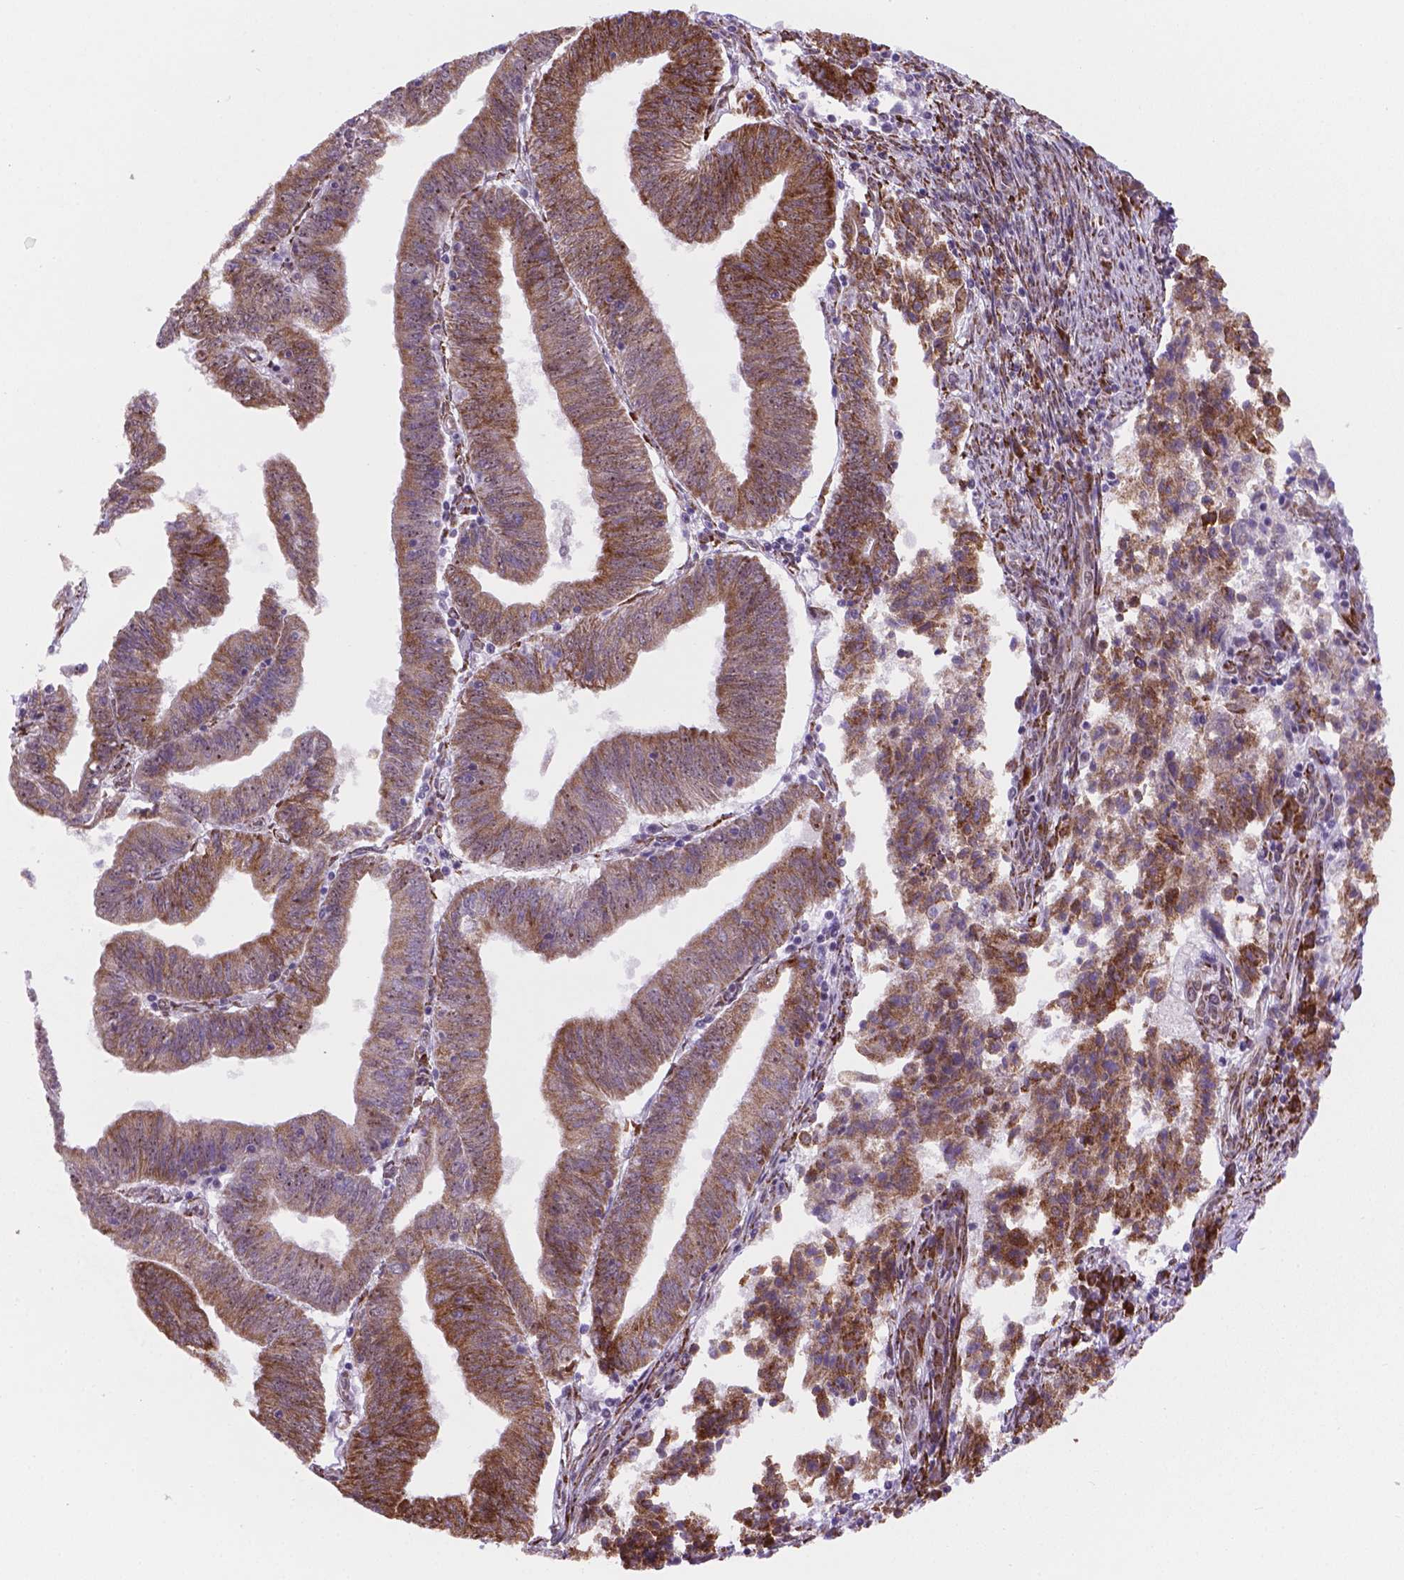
{"staining": {"intensity": "moderate", "quantity": "25%-75%", "location": "cytoplasmic/membranous"}, "tissue": "endometrial cancer", "cell_type": "Tumor cells", "image_type": "cancer", "snomed": [{"axis": "morphology", "description": "Adenocarcinoma, NOS"}, {"axis": "topography", "description": "Endometrium"}], "caption": "Protein expression analysis of human endometrial cancer (adenocarcinoma) reveals moderate cytoplasmic/membranous staining in approximately 25%-75% of tumor cells.", "gene": "FNIP1", "patient": {"sex": "female", "age": 82}}